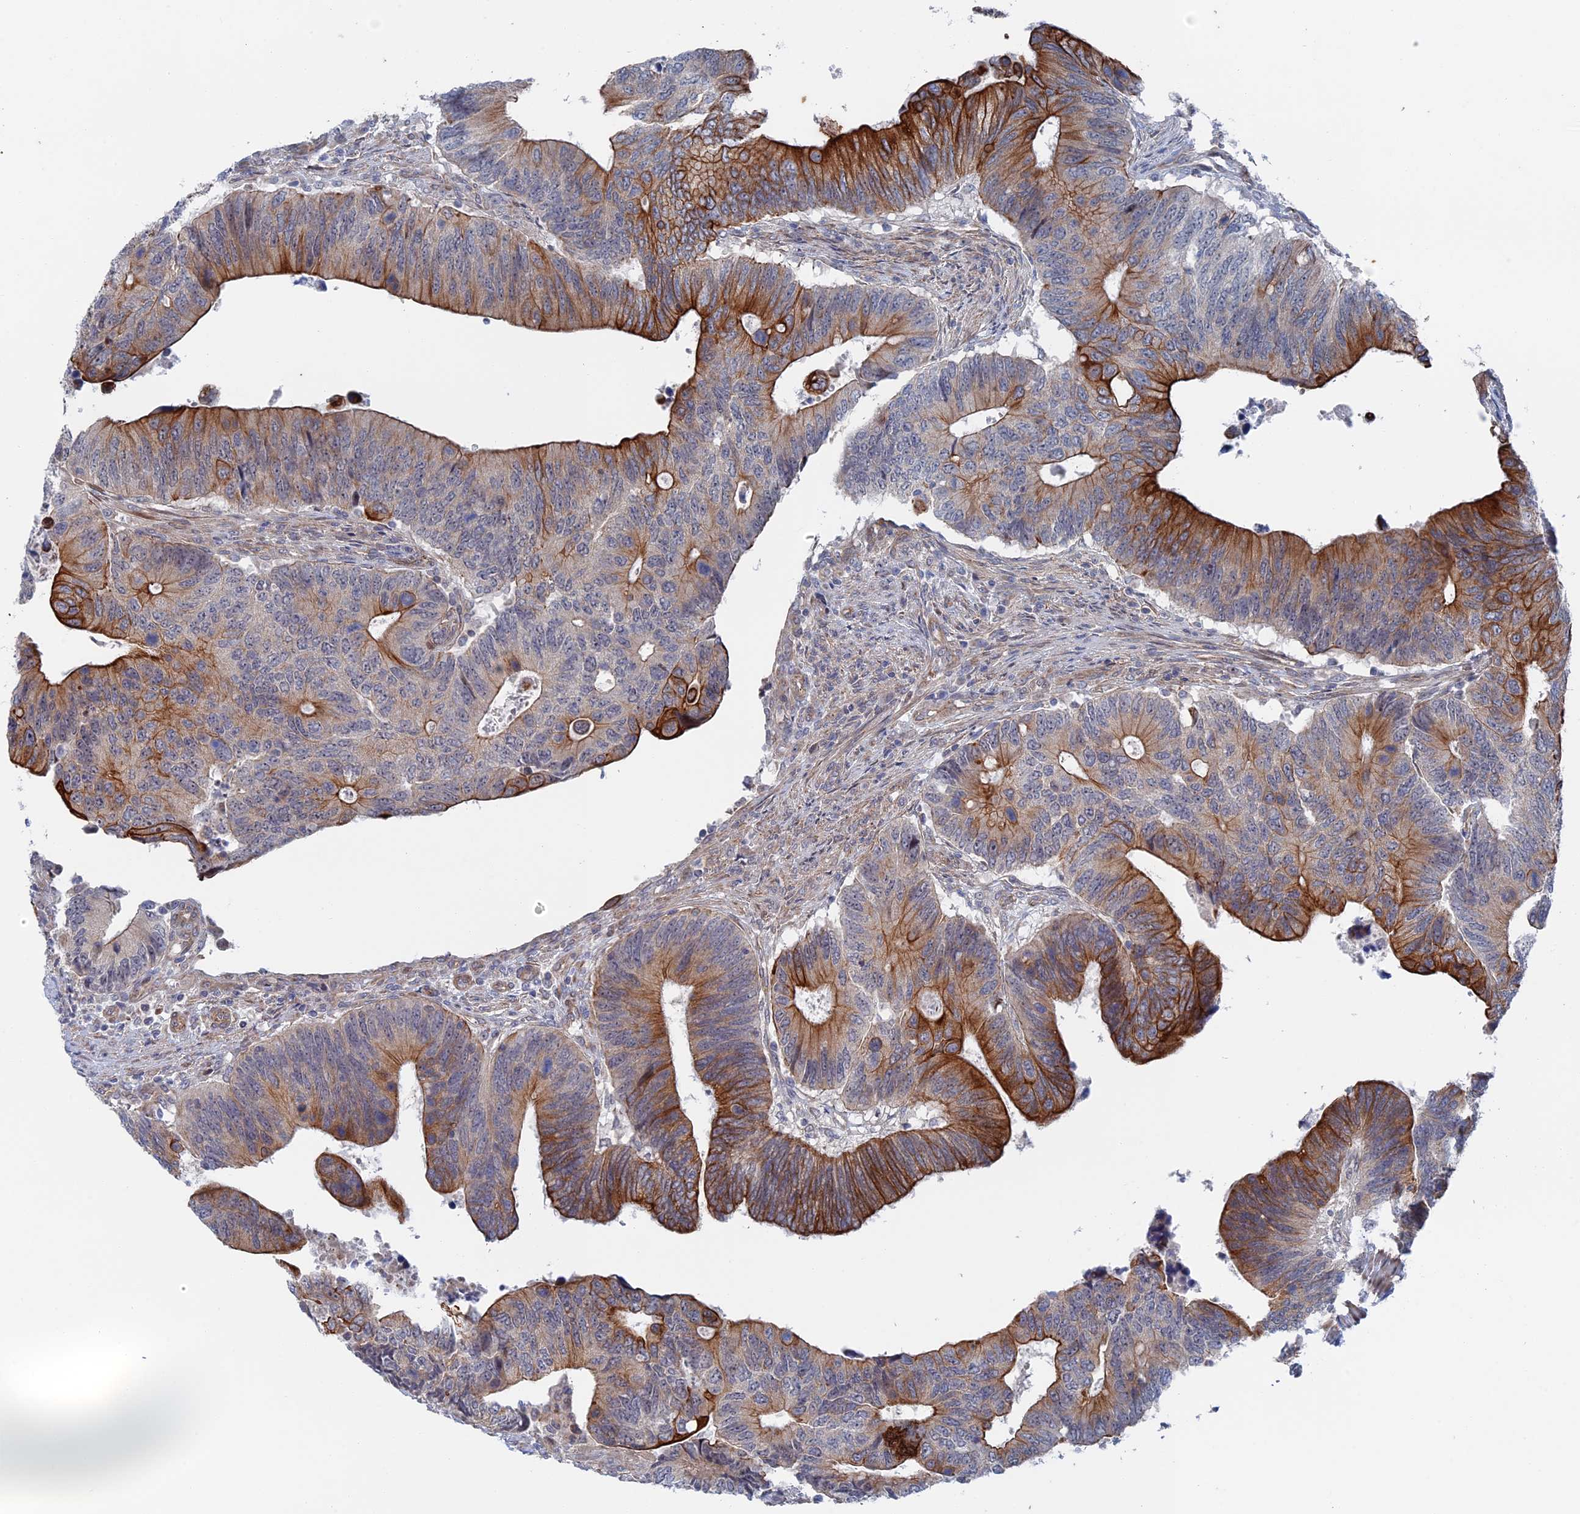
{"staining": {"intensity": "strong", "quantity": "25%-75%", "location": "cytoplasmic/membranous"}, "tissue": "colorectal cancer", "cell_type": "Tumor cells", "image_type": "cancer", "snomed": [{"axis": "morphology", "description": "Adenocarcinoma, NOS"}, {"axis": "topography", "description": "Colon"}], "caption": "Approximately 25%-75% of tumor cells in human colorectal adenocarcinoma display strong cytoplasmic/membranous protein positivity as visualized by brown immunohistochemical staining.", "gene": "IL7", "patient": {"sex": "male", "age": 87}}